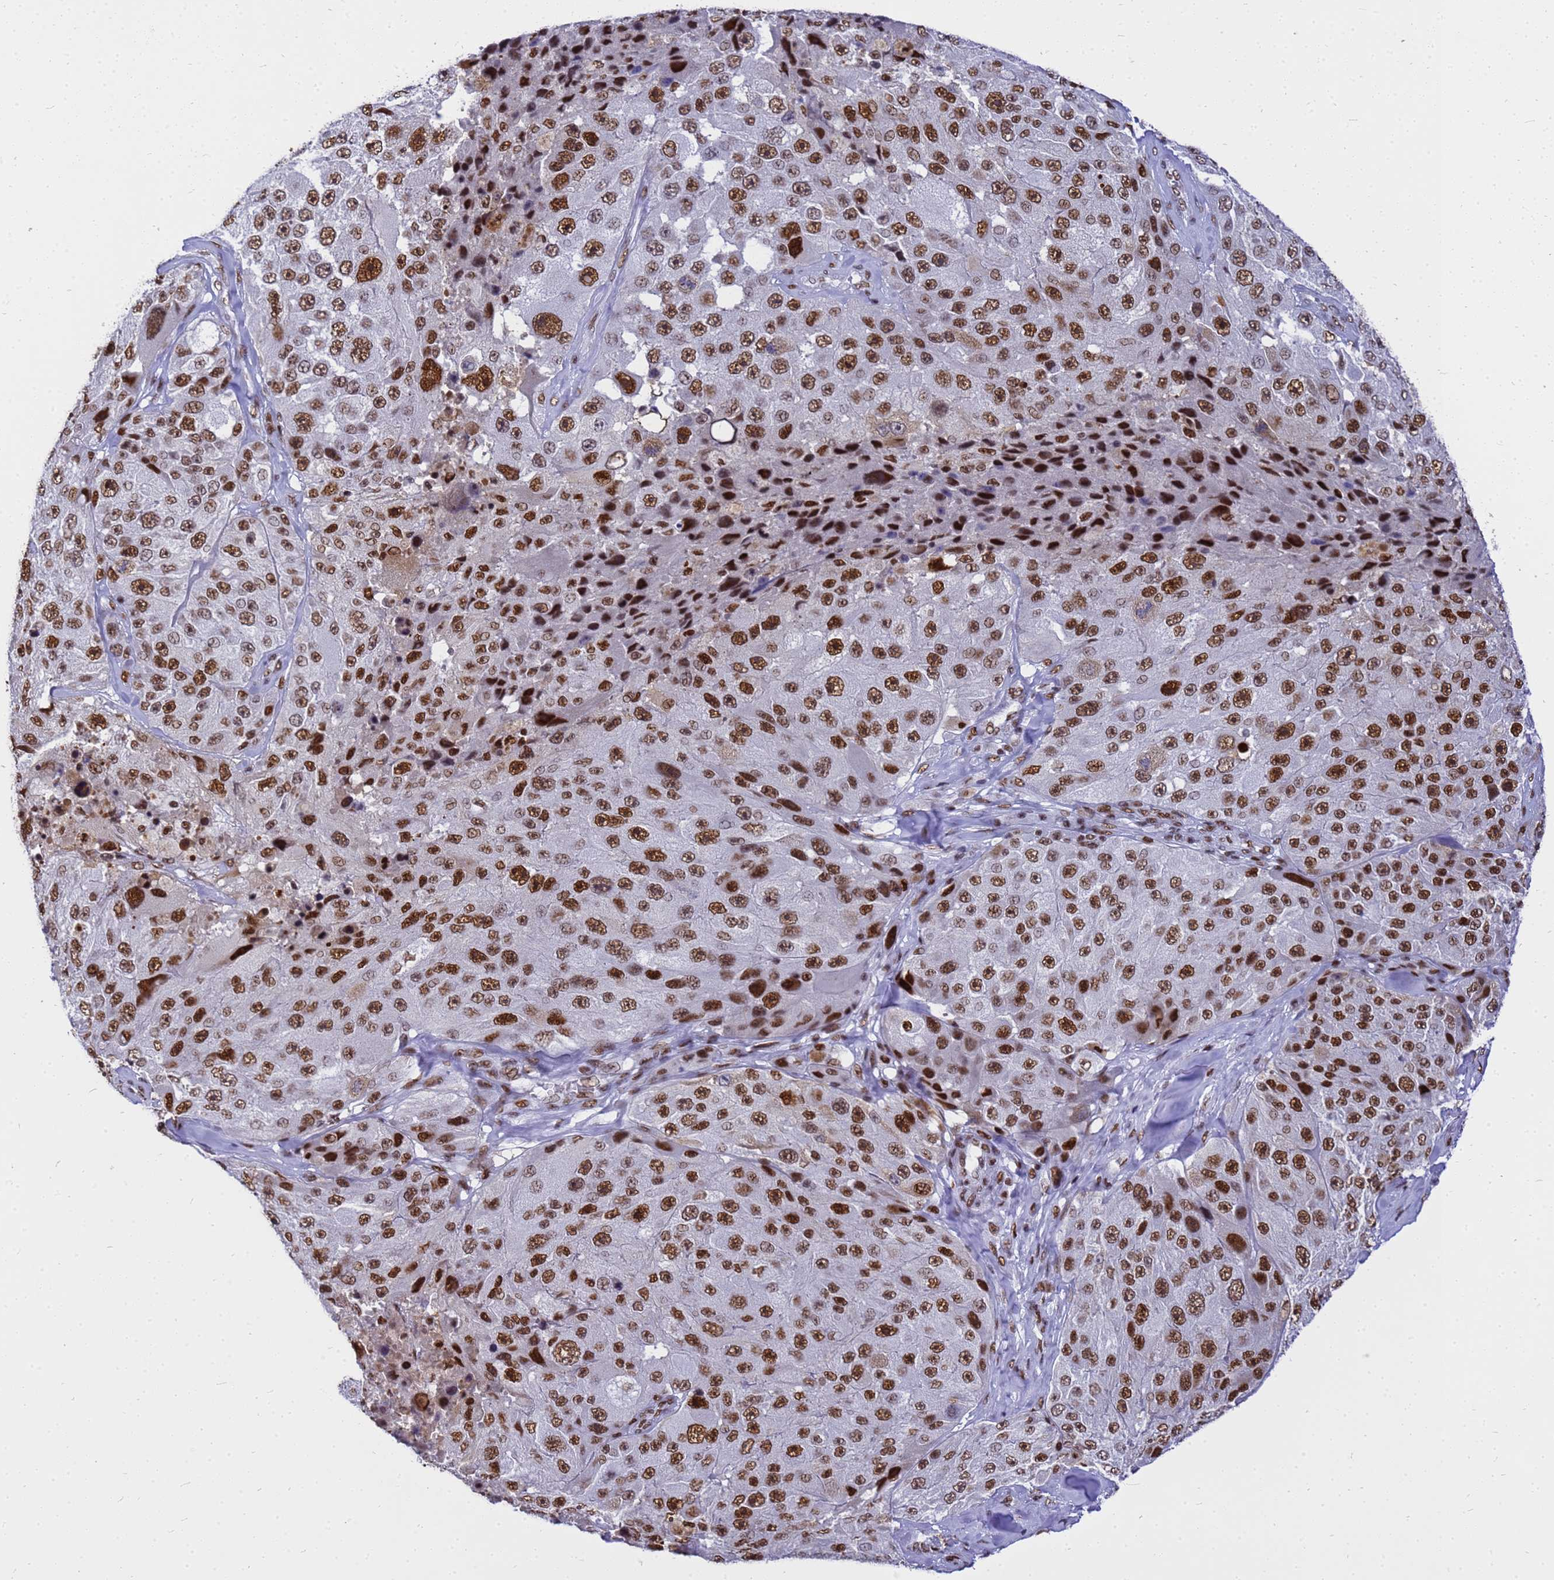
{"staining": {"intensity": "strong", "quantity": ">75%", "location": "nuclear"}, "tissue": "melanoma", "cell_type": "Tumor cells", "image_type": "cancer", "snomed": [{"axis": "morphology", "description": "Malignant melanoma, Metastatic site"}, {"axis": "topography", "description": "Lymph node"}], "caption": "About >75% of tumor cells in melanoma exhibit strong nuclear protein positivity as visualized by brown immunohistochemical staining.", "gene": "SART3", "patient": {"sex": "male", "age": 62}}